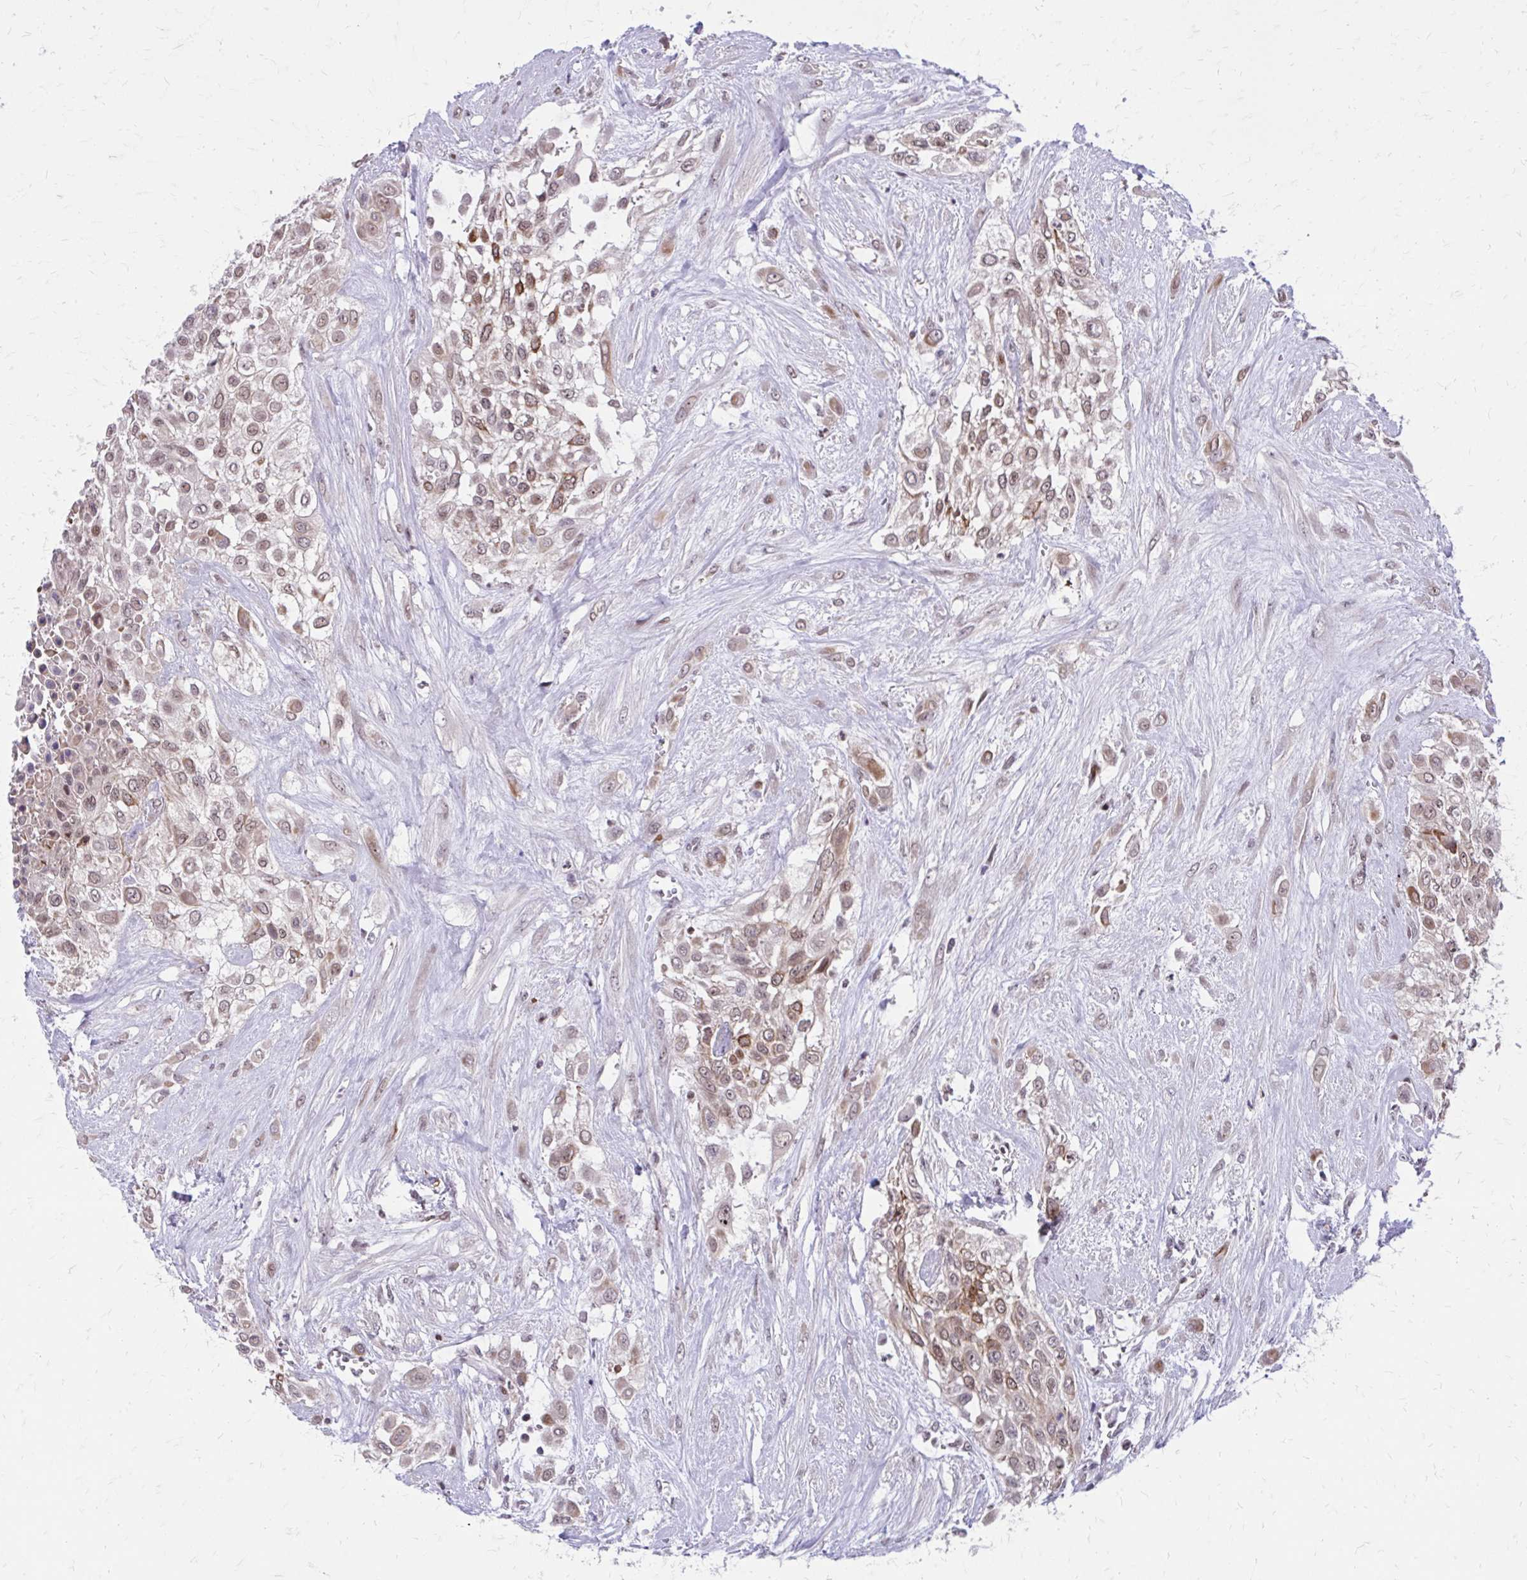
{"staining": {"intensity": "moderate", "quantity": ">75%", "location": "cytoplasmic/membranous,nuclear"}, "tissue": "urothelial cancer", "cell_type": "Tumor cells", "image_type": "cancer", "snomed": [{"axis": "morphology", "description": "Urothelial carcinoma, High grade"}, {"axis": "topography", "description": "Urinary bladder"}], "caption": "Human urothelial cancer stained for a protein (brown) exhibits moderate cytoplasmic/membranous and nuclear positive expression in approximately >75% of tumor cells.", "gene": "ANKRD30B", "patient": {"sex": "male", "age": 57}}